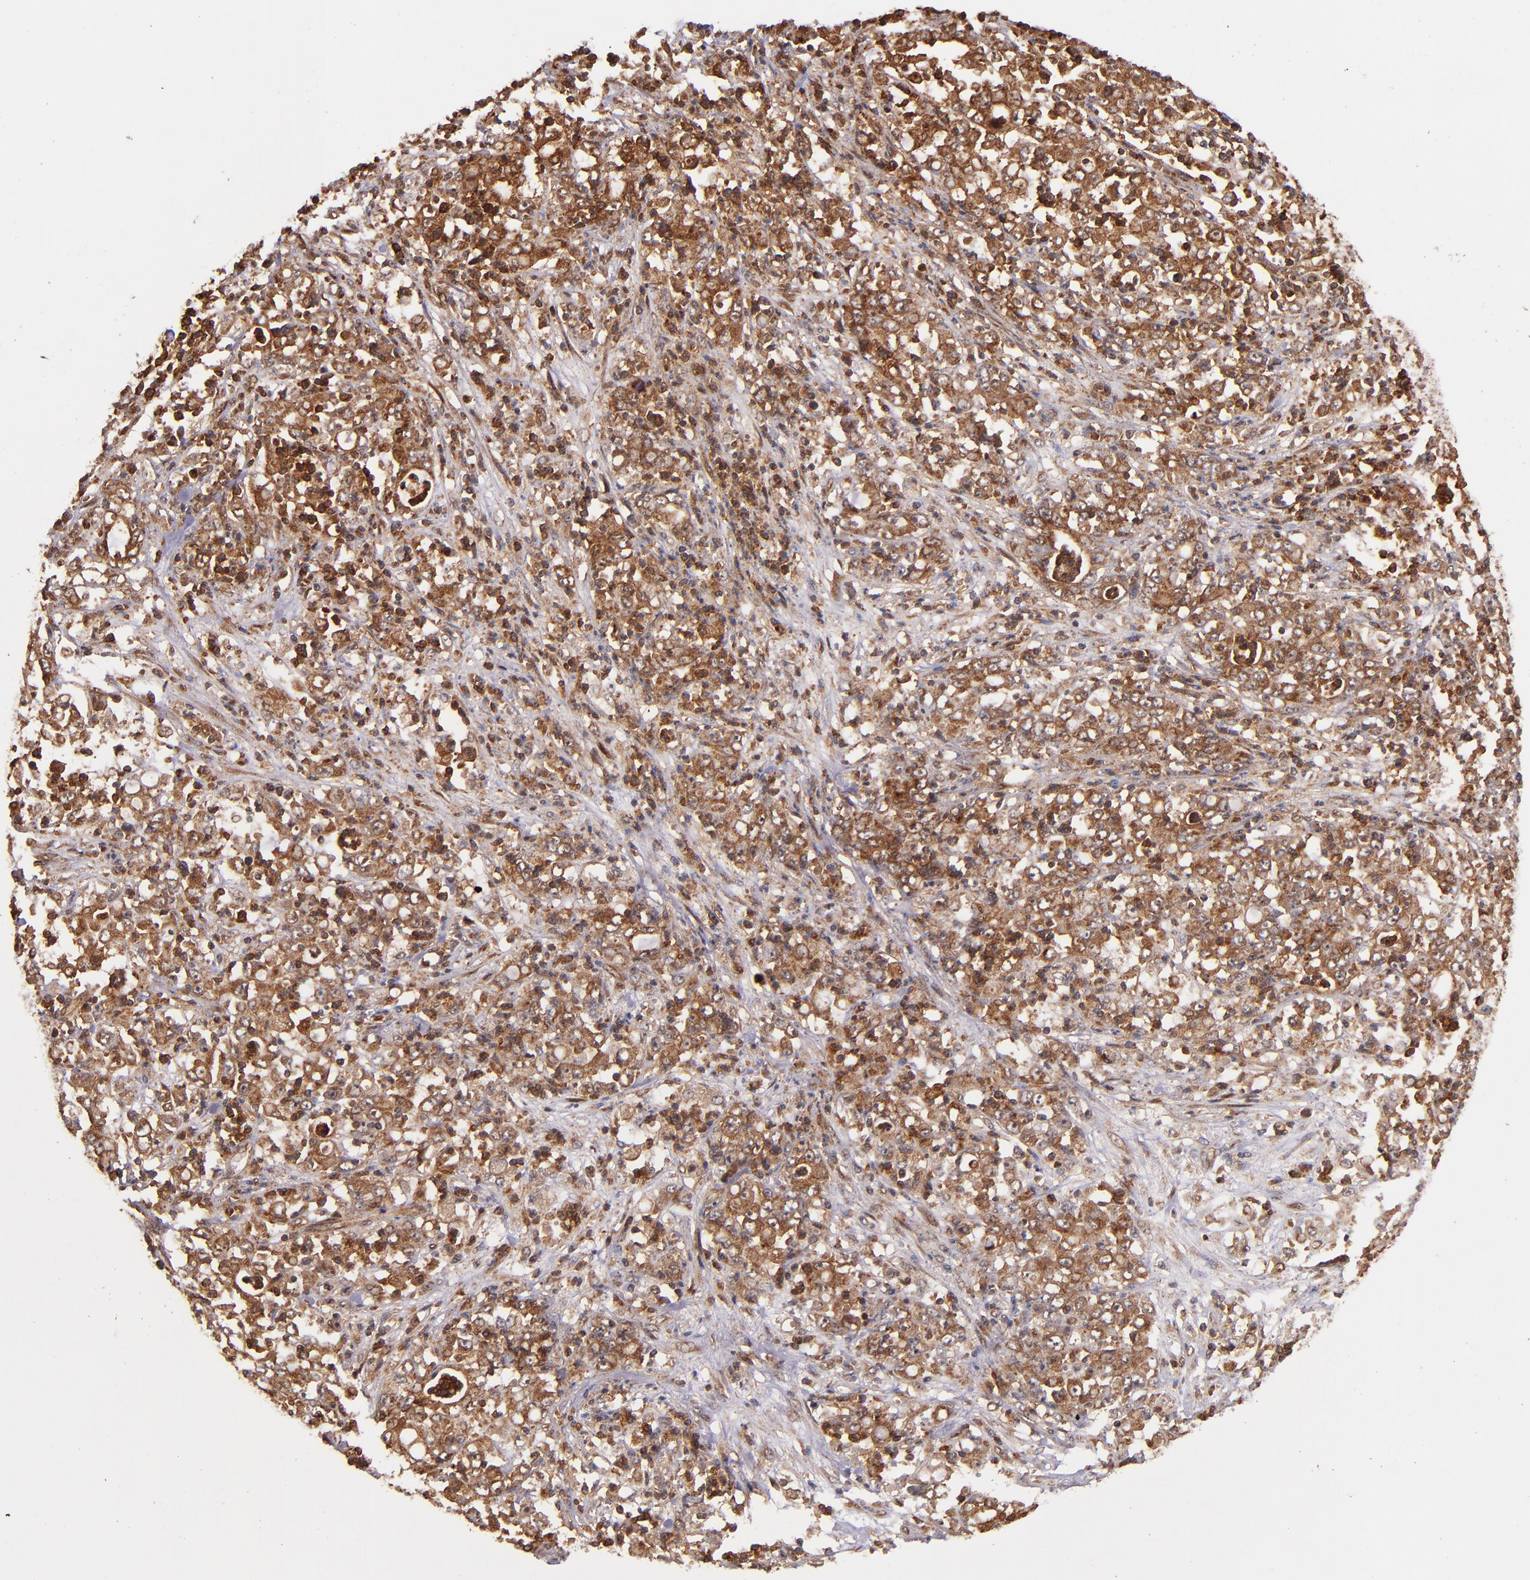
{"staining": {"intensity": "strong", "quantity": ">75%", "location": "cytoplasmic/membranous"}, "tissue": "stomach cancer", "cell_type": "Tumor cells", "image_type": "cancer", "snomed": [{"axis": "morphology", "description": "Adenocarcinoma, NOS"}, {"axis": "topography", "description": "Stomach, lower"}], "caption": "About >75% of tumor cells in stomach adenocarcinoma exhibit strong cytoplasmic/membranous protein staining as visualized by brown immunohistochemical staining.", "gene": "STX8", "patient": {"sex": "female", "age": 71}}